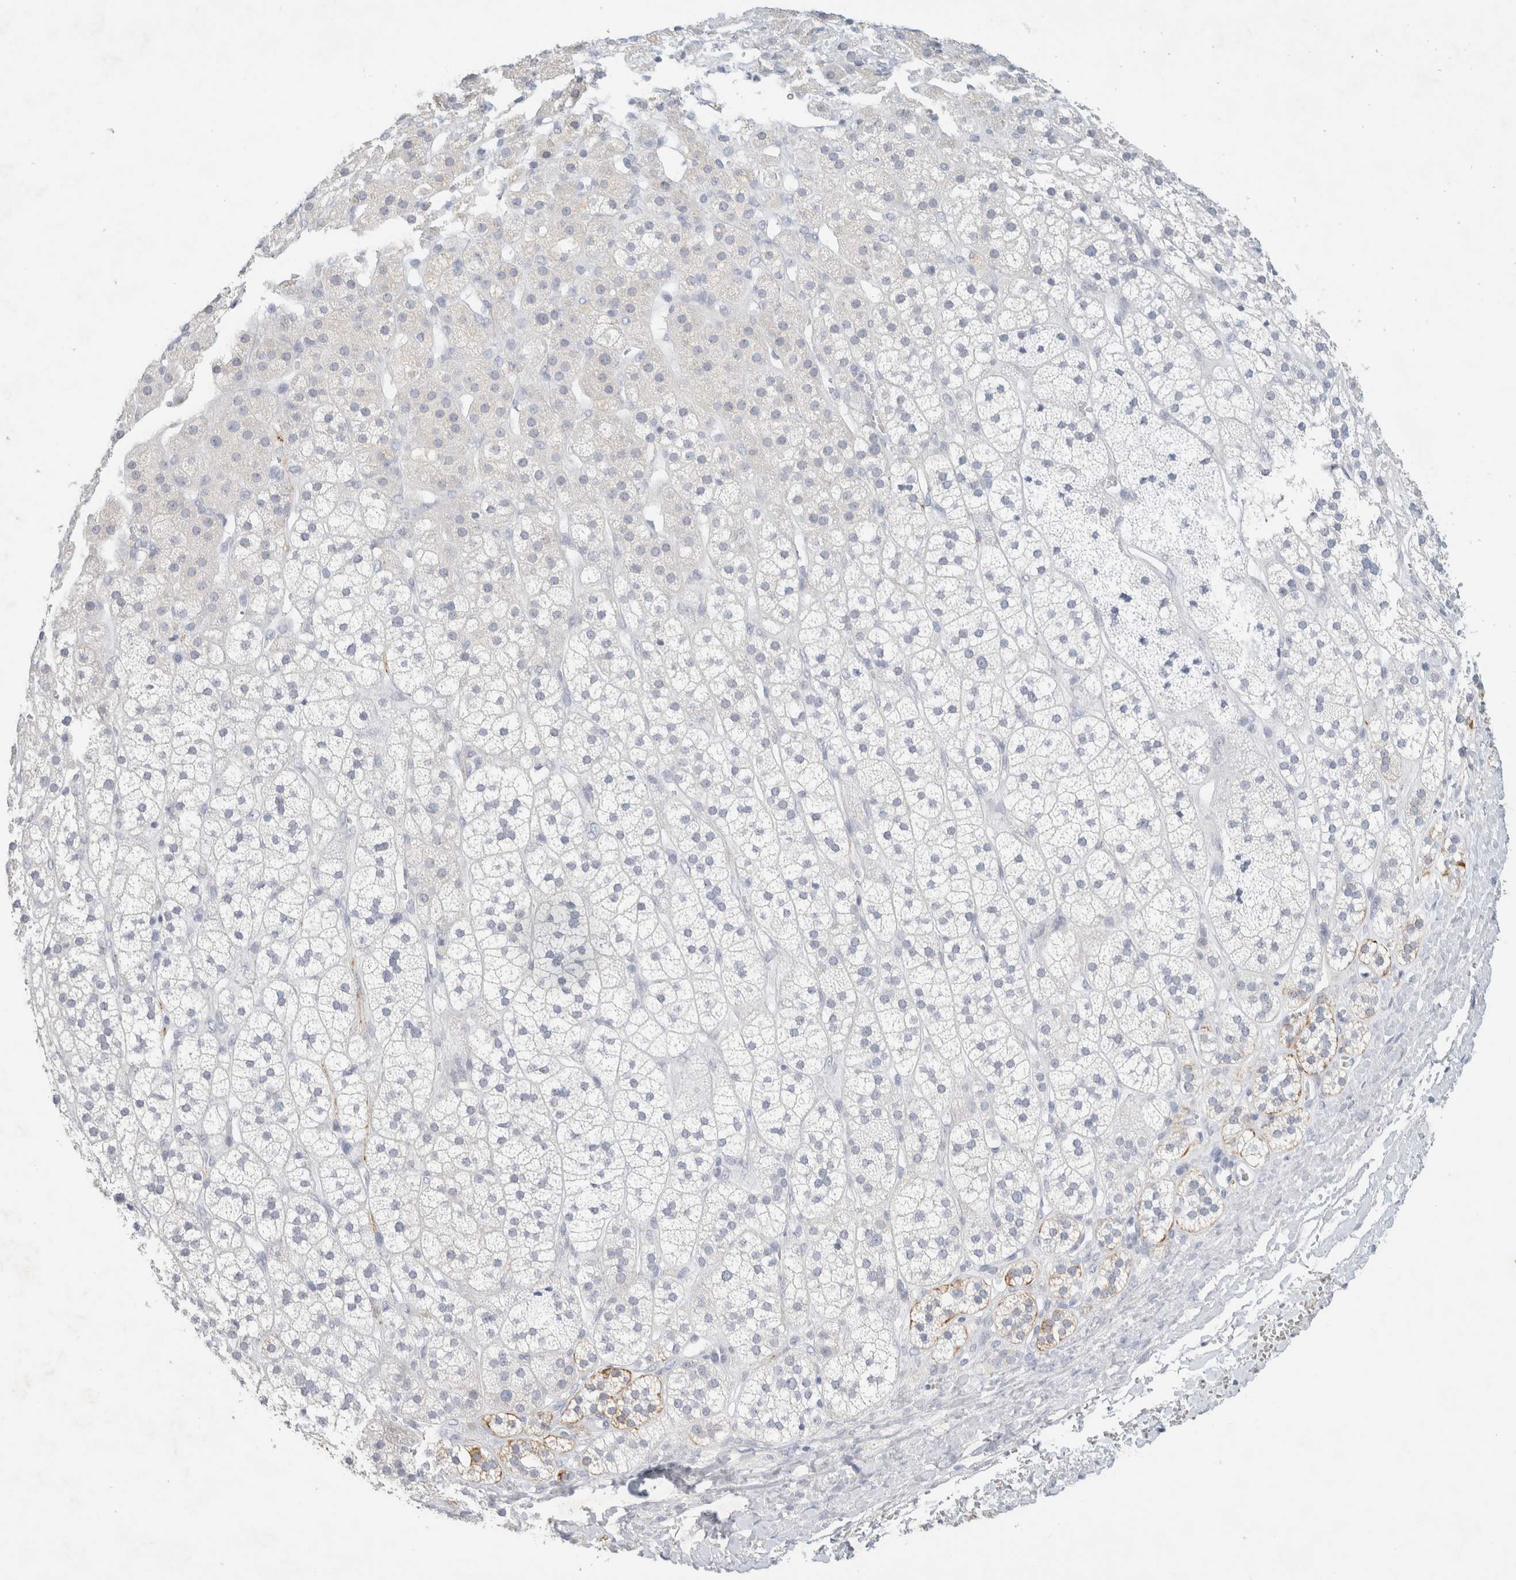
{"staining": {"intensity": "negative", "quantity": "none", "location": "none"}, "tissue": "adrenal gland", "cell_type": "Glandular cells", "image_type": "normal", "snomed": [{"axis": "morphology", "description": "Normal tissue, NOS"}, {"axis": "topography", "description": "Adrenal gland"}], "caption": "This is a photomicrograph of immunohistochemistry staining of normal adrenal gland, which shows no positivity in glandular cells.", "gene": "NEFM", "patient": {"sex": "male", "age": 56}}